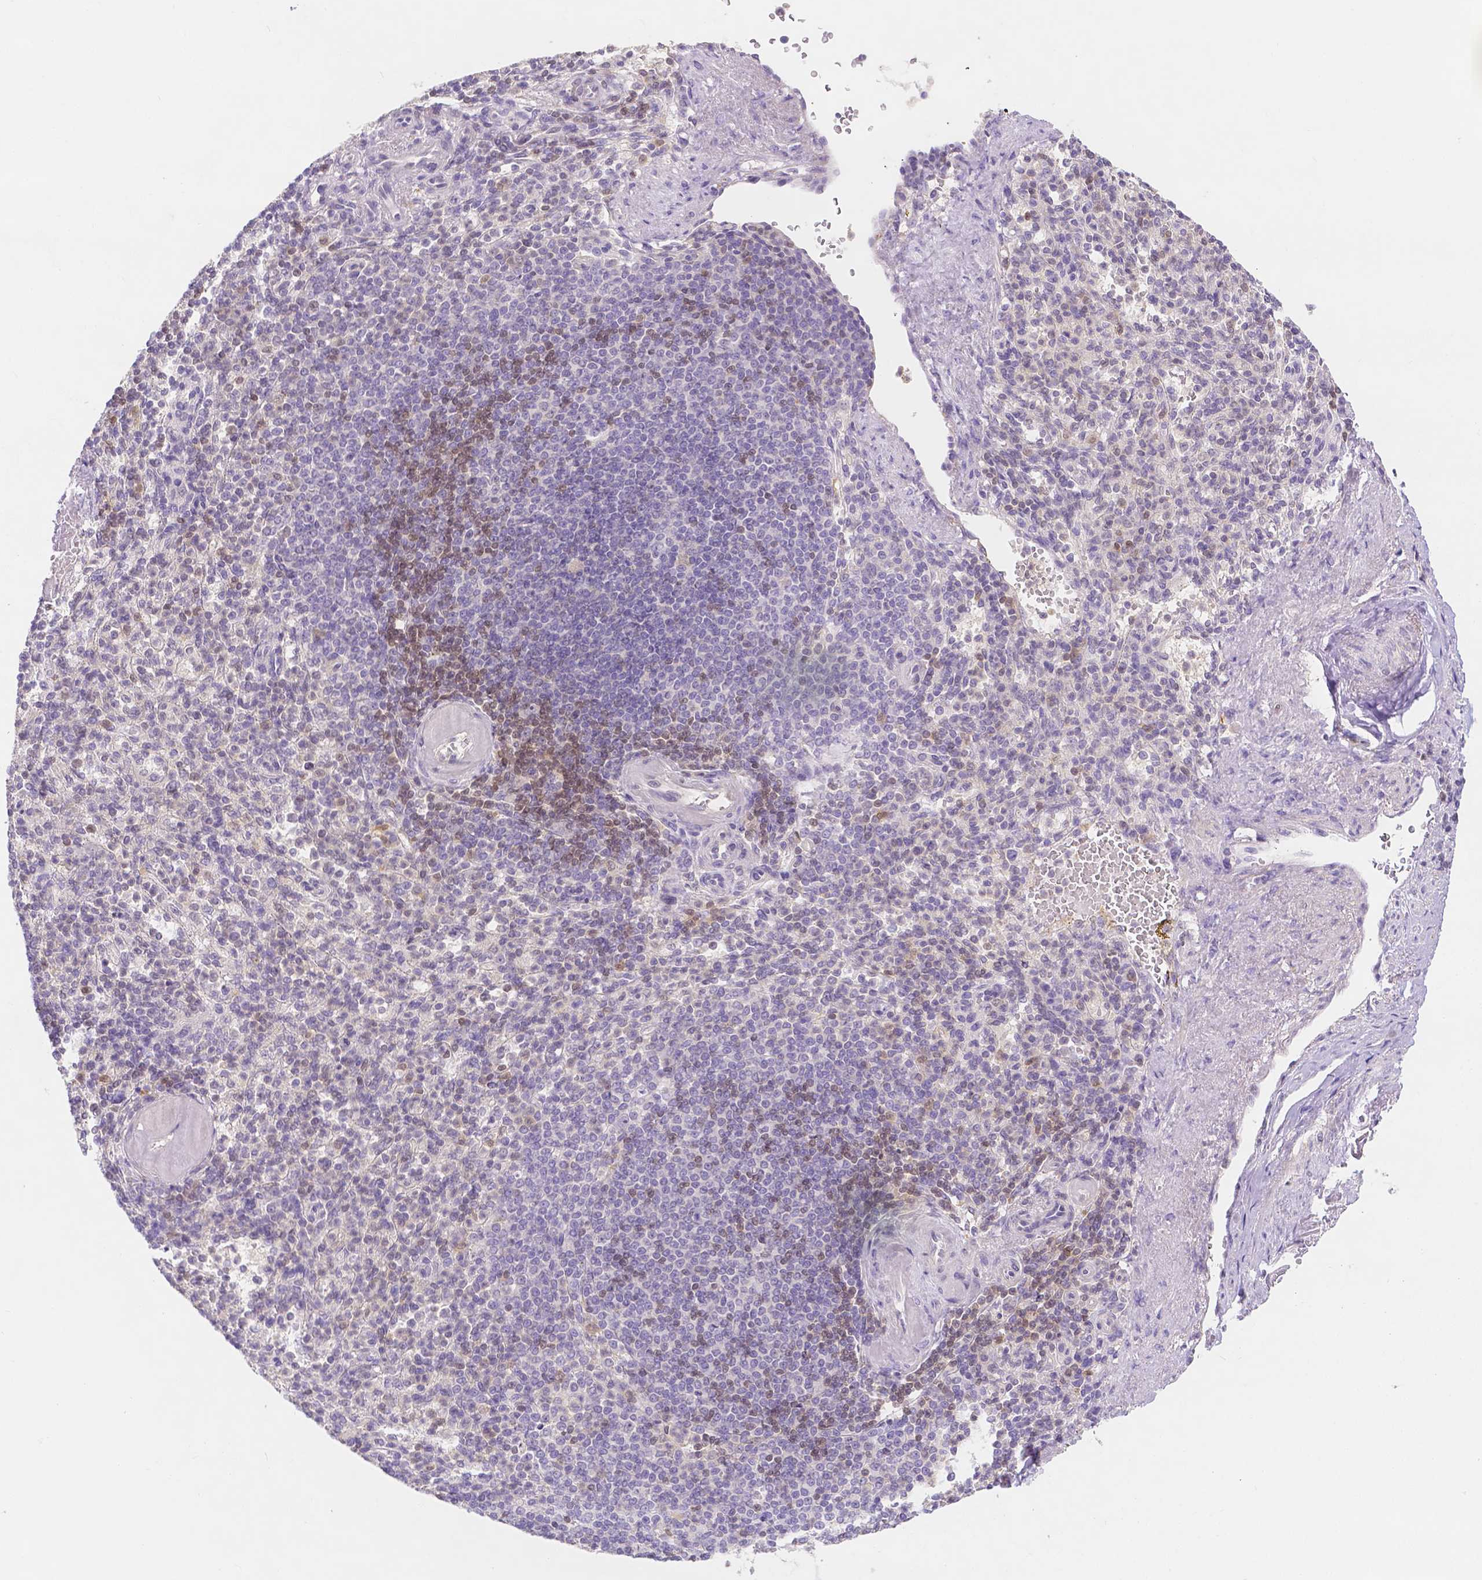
{"staining": {"intensity": "negative", "quantity": "none", "location": "none"}, "tissue": "spleen", "cell_type": "Cells in red pulp", "image_type": "normal", "snomed": [{"axis": "morphology", "description": "Normal tissue, NOS"}, {"axis": "topography", "description": "Spleen"}], "caption": "This is an IHC micrograph of unremarkable human spleen. There is no positivity in cells in red pulp.", "gene": "SGTB", "patient": {"sex": "female", "age": 74}}